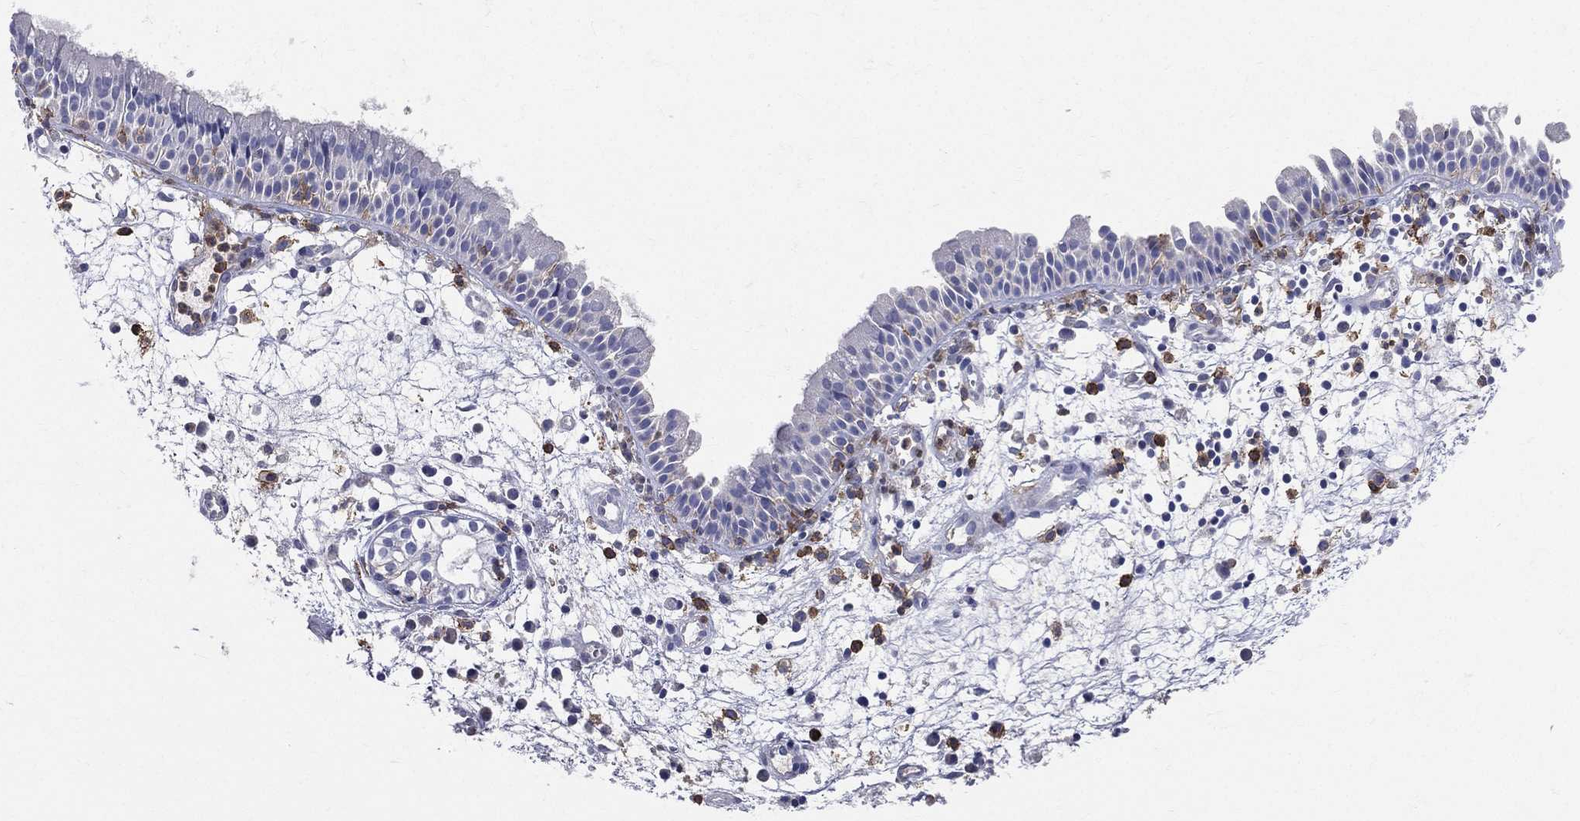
{"staining": {"intensity": "negative", "quantity": "none", "location": "none"}, "tissue": "nasopharynx", "cell_type": "Respiratory epithelial cells", "image_type": "normal", "snomed": [{"axis": "morphology", "description": "Normal tissue, NOS"}, {"axis": "topography", "description": "Nasopharynx"}], "caption": "Immunohistochemistry (IHC) histopathology image of normal nasopharynx: human nasopharynx stained with DAB shows no significant protein positivity in respiratory epithelial cells.", "gene": "CD33", "patient": {"sex": "male", "age": 58}}